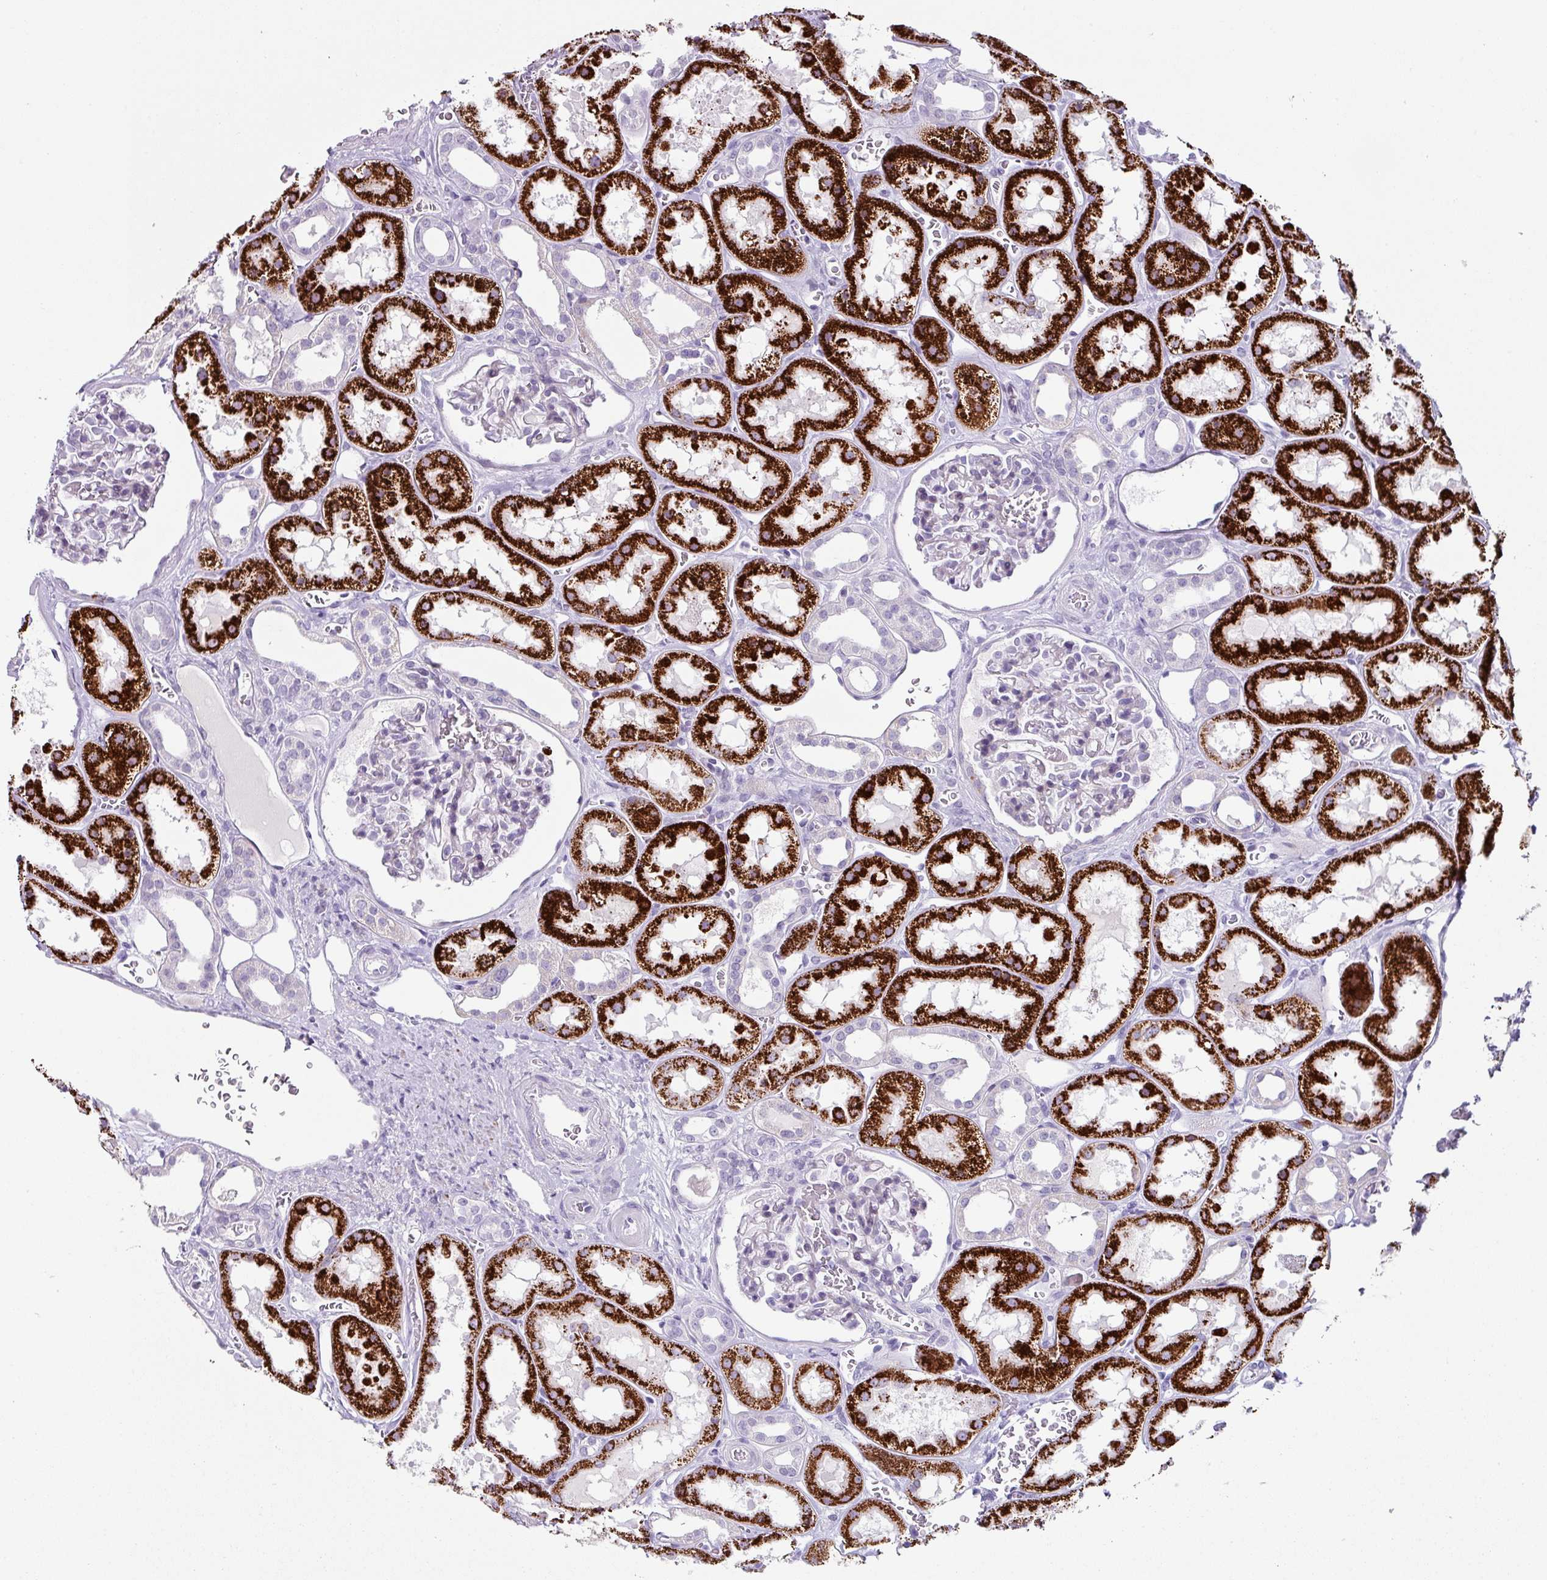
{"staining": {"intensity": "negative", "quantity": "none", "location": "none"}, "tissue": "kidney", "cell_type": "Cells in glomeruli", "image_type": "normal", "snomed": [{"axis": "morphology", "description": "Normal tissue, NOS"}, {"axis": "topography", "description": "Kidney"}], "caption": "Kidney stained for a protein using immunohistochemistry reveals no positivity cells in glomeruli.", "gene": "TRA2A", "patient": {"sex": "female", "age": 41}}